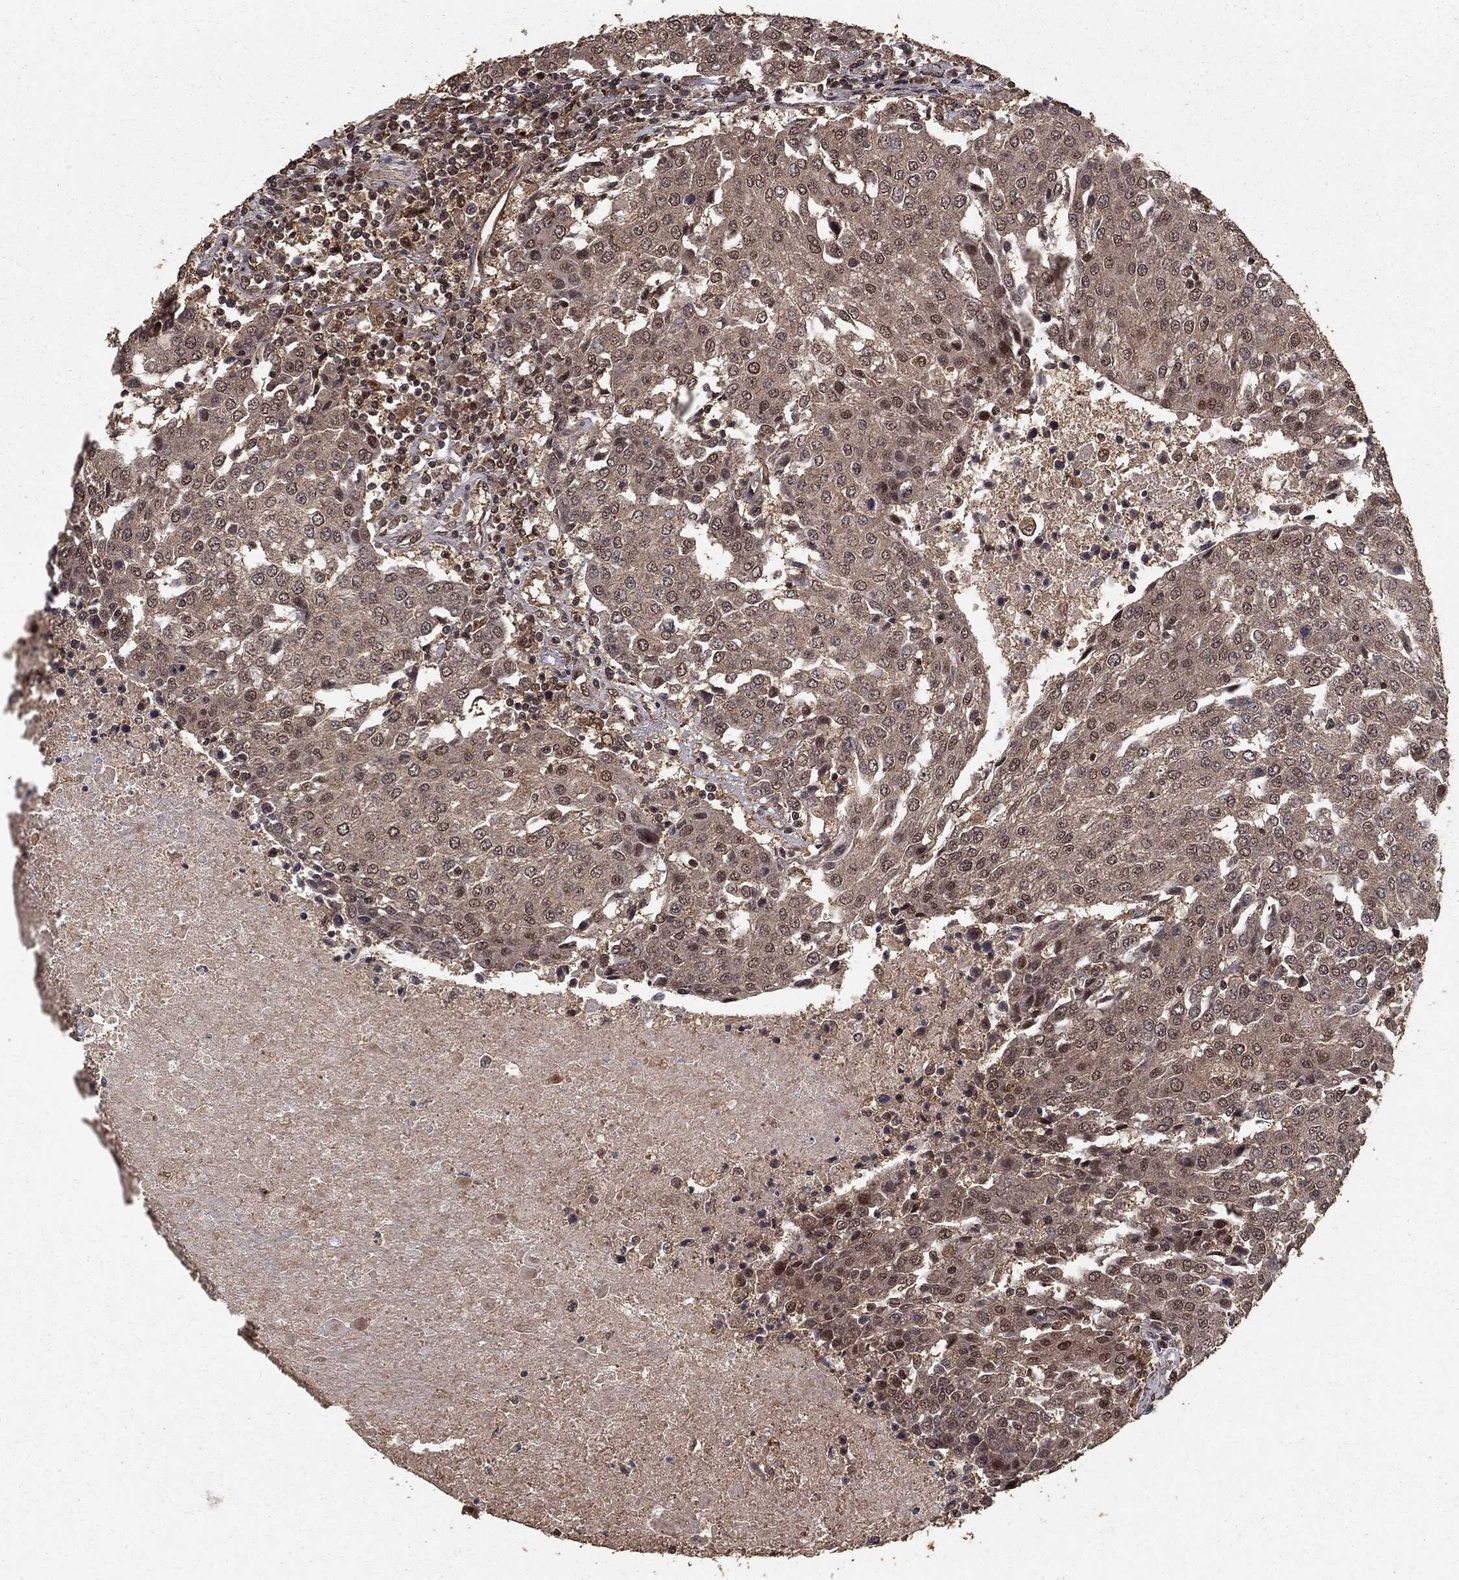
{"staining": {"intensity": "moderate", "quantity": "25%-75%", "location": "nuclear"}, "tissue": "urothelial cancer", "cell_type": "Tumor cells", "image_type": "cancer", "snomed": [{"axis": "morphology", "description": "Urothelial carcinoma, High grade"}, {"axis": "topography", "description": "Urinary bladder"}], "caption": "Immunohistochemical staining of urothelial cancer exhibits medium levels of moderate nuclear expression in approximately 25%-75% of tumor cells.", "gene": "PRDM1", "patient": {"sex": "female", "age": 85}}